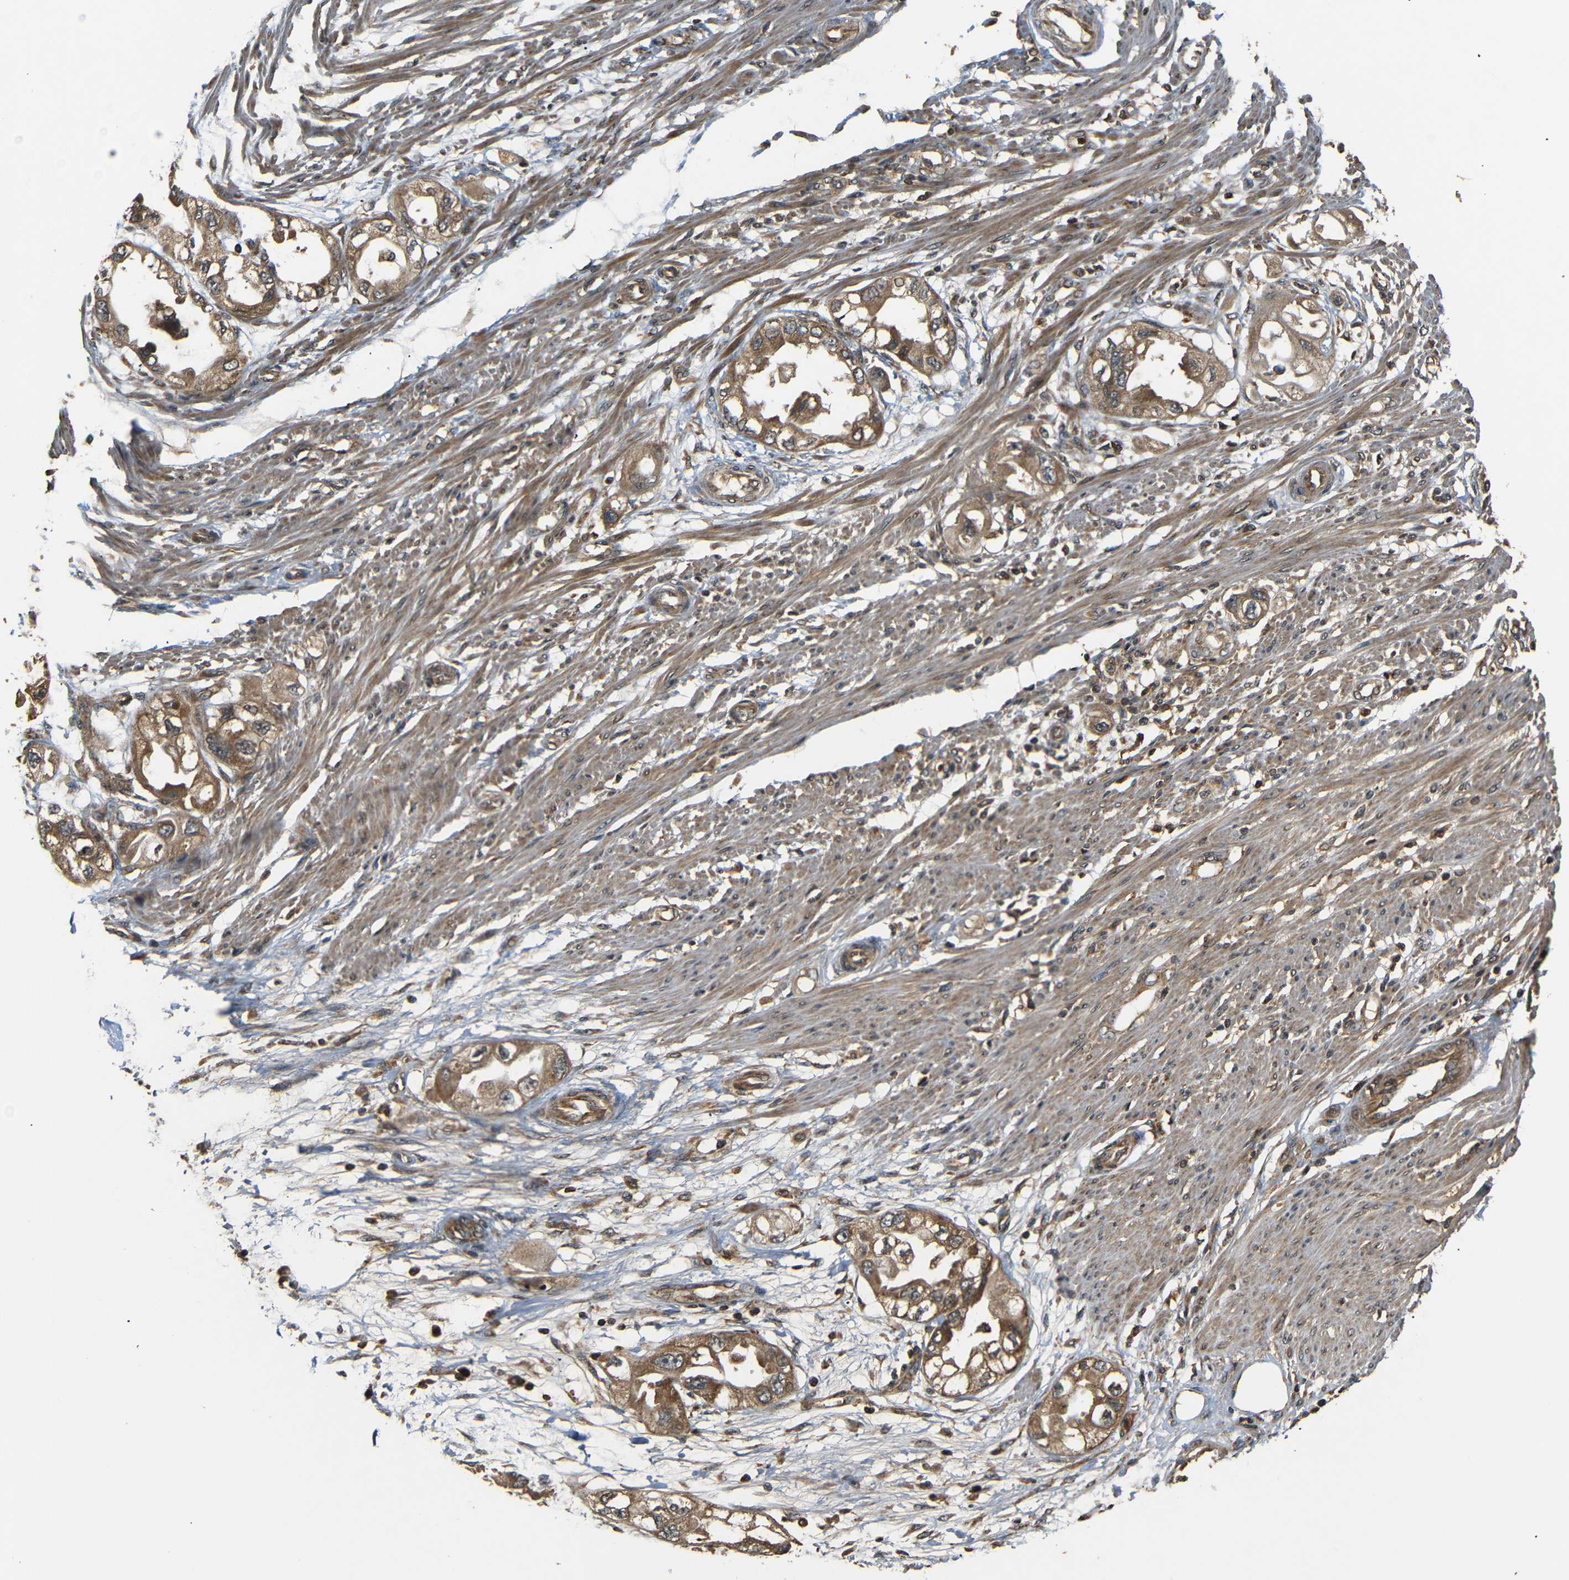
{"staining": {"intensity": "moderate", "quantity": ">75%", "location": "cytoplasmic/membranous"}, "tissue": "endometrial cancer", "cell_type": "Tumor cells", "image_type": "cancer", "snomed": [{"axis": "morphology", "description": "Adenocarcinoma, NOS"}, {"axis": "topography", "description": "Endometrium"}], "caption": "DAB immunohistochemical staining of human endometrial cancer (adenocarcinoma) displays moderate cytoplasmic/membranous protein expression in approximately >75% of tumor cells.", "gene": "TANK", "patient": {"sex": "female", "age": 67}}